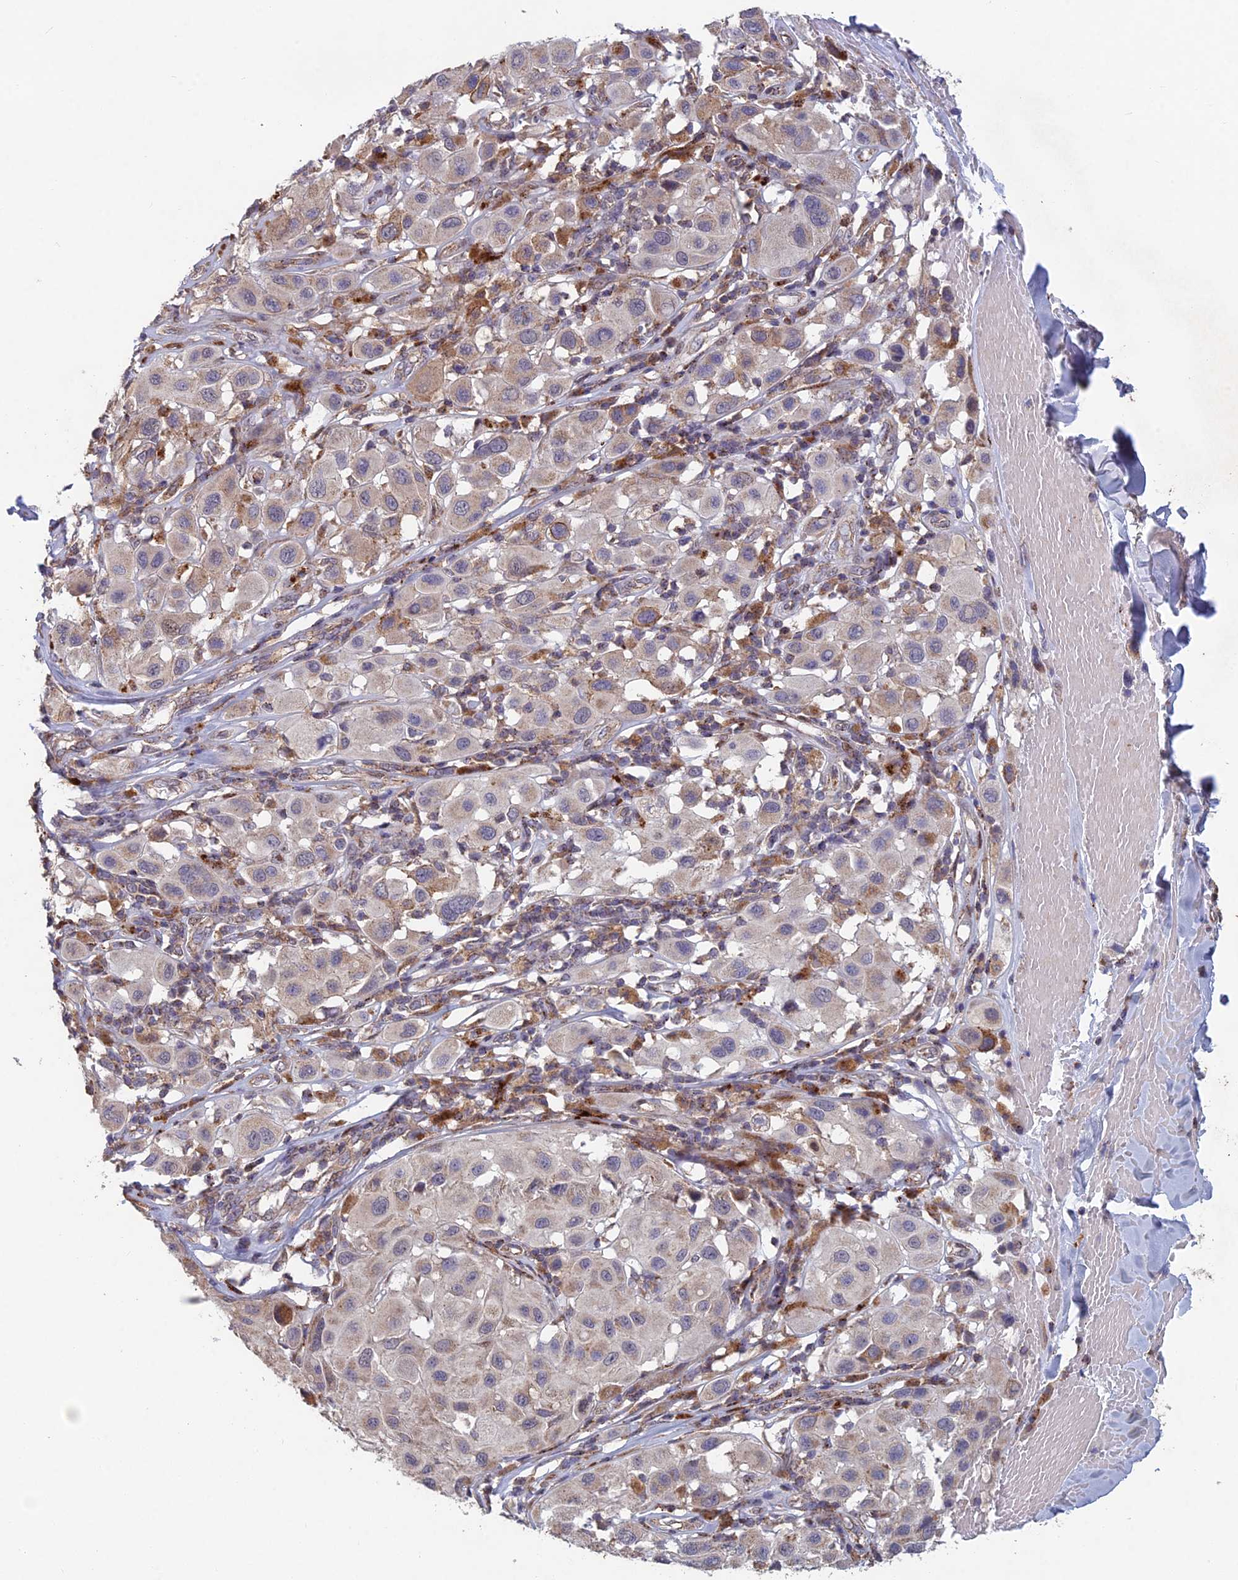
{"staining": {"intensity": "weak", "quantity": "<25%", "location": "cytoplasmic/membranous"}, "tissue": "melanoma", "cell_type": "Tumor cells", "image_type": "cancer", "snomed": [{"axis": "morphology", "description": "Malignant melanoma, Metastatic site"}, {"axis": "topography", "description": "Skin"}], "caption": "Immunohistochemical staining of melanoma shows no significant staining in tumor cells.", "gene": "FOXS1", "patient": {"sex": "male", "age": 41}}